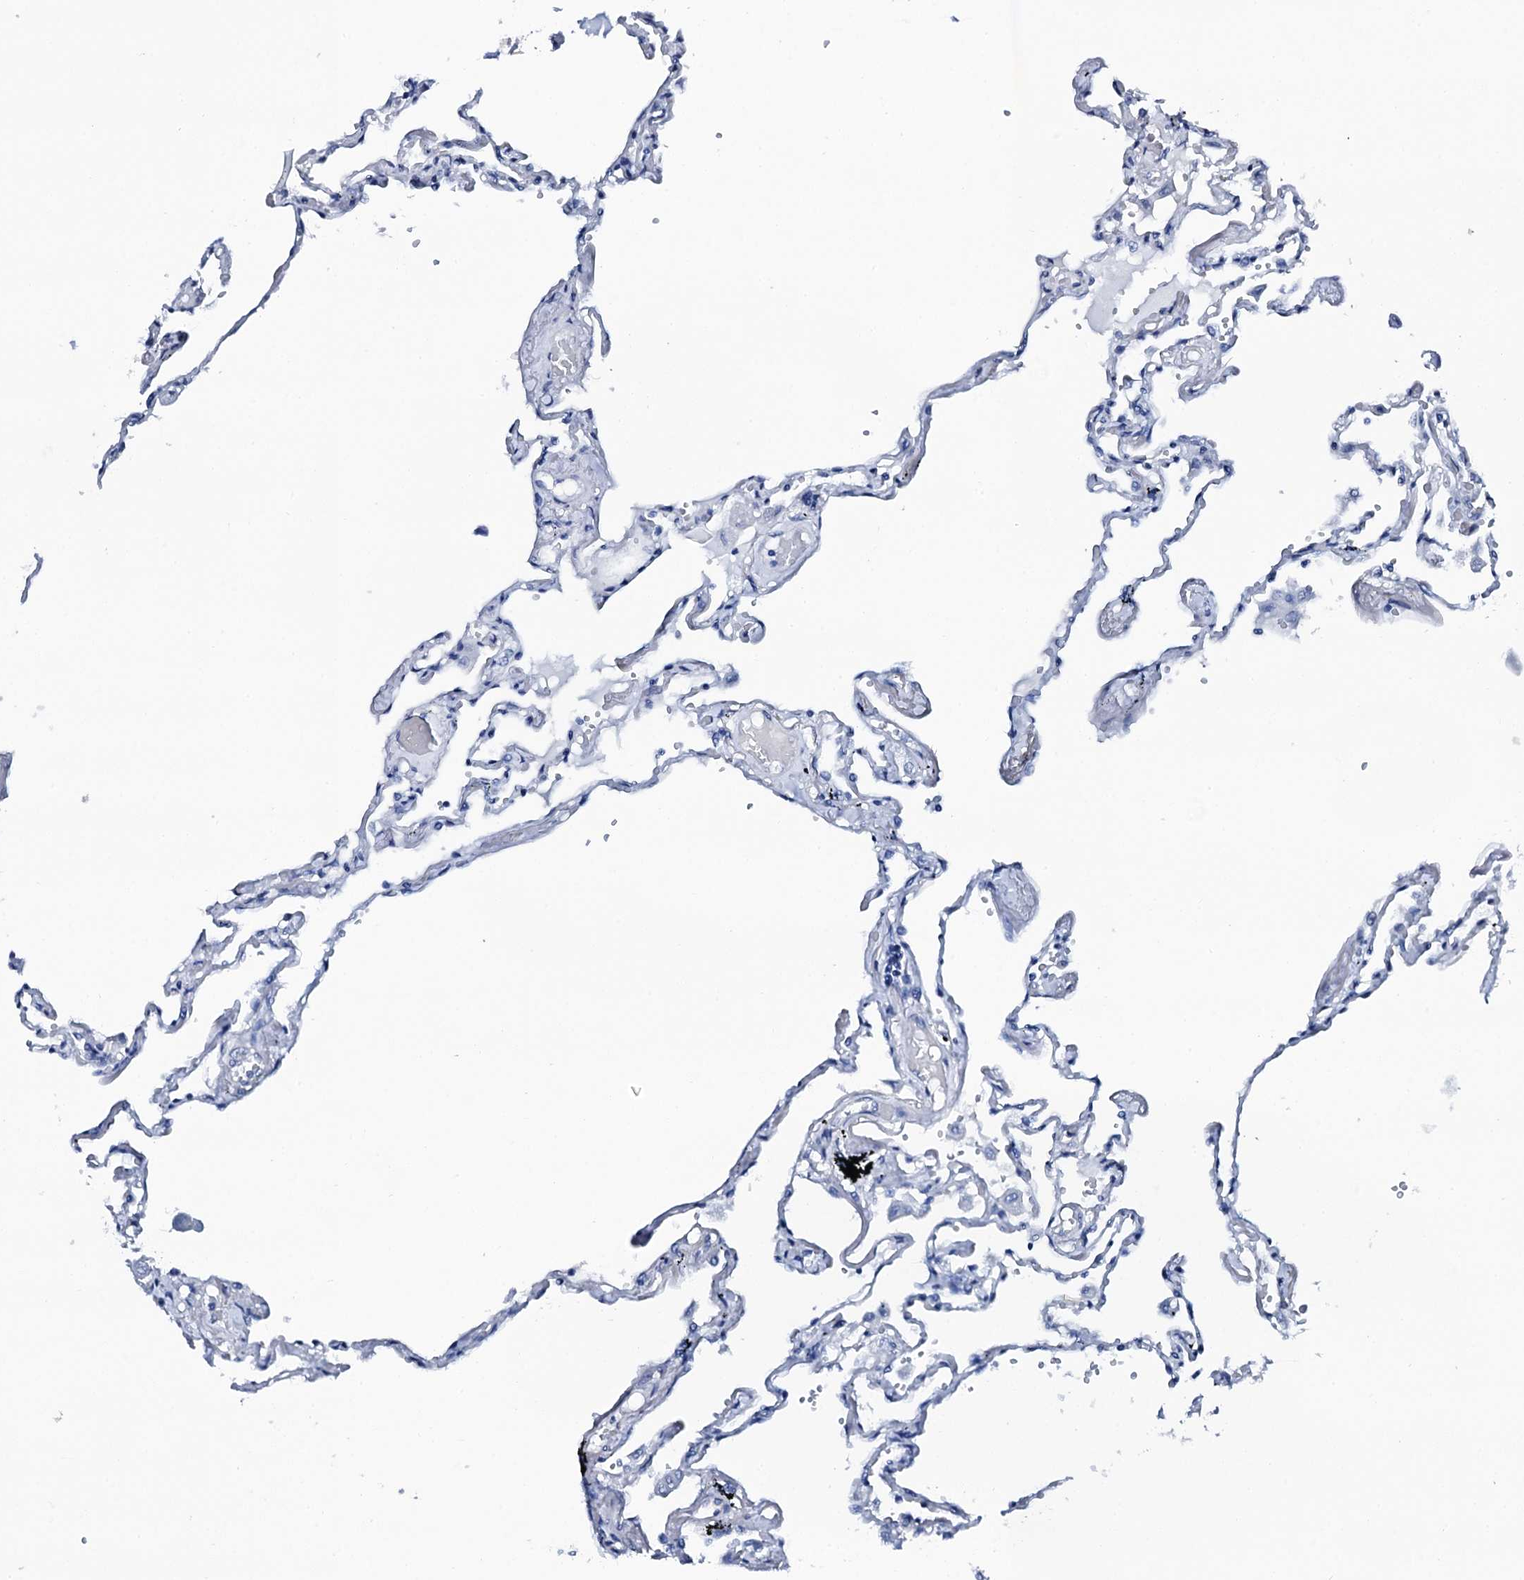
{"staining": {"intensity": "negative", "quantity": "none", "location": "none"}, "tissue": "lung", "cell_type": "Alveolar cells", "image_type": "normal", "snomed": [{"axis": "morphology", "description": "Normal tissue, NOS"}, {"axis": "topography", "description": "Lung"}], "caption": "Alveolar cells are negative for protein expression in normal human lung. (DAB IHC with hematoxylin counter stain).", "gene": "PTH", "patient": {"sex": "female", "age": 67}}